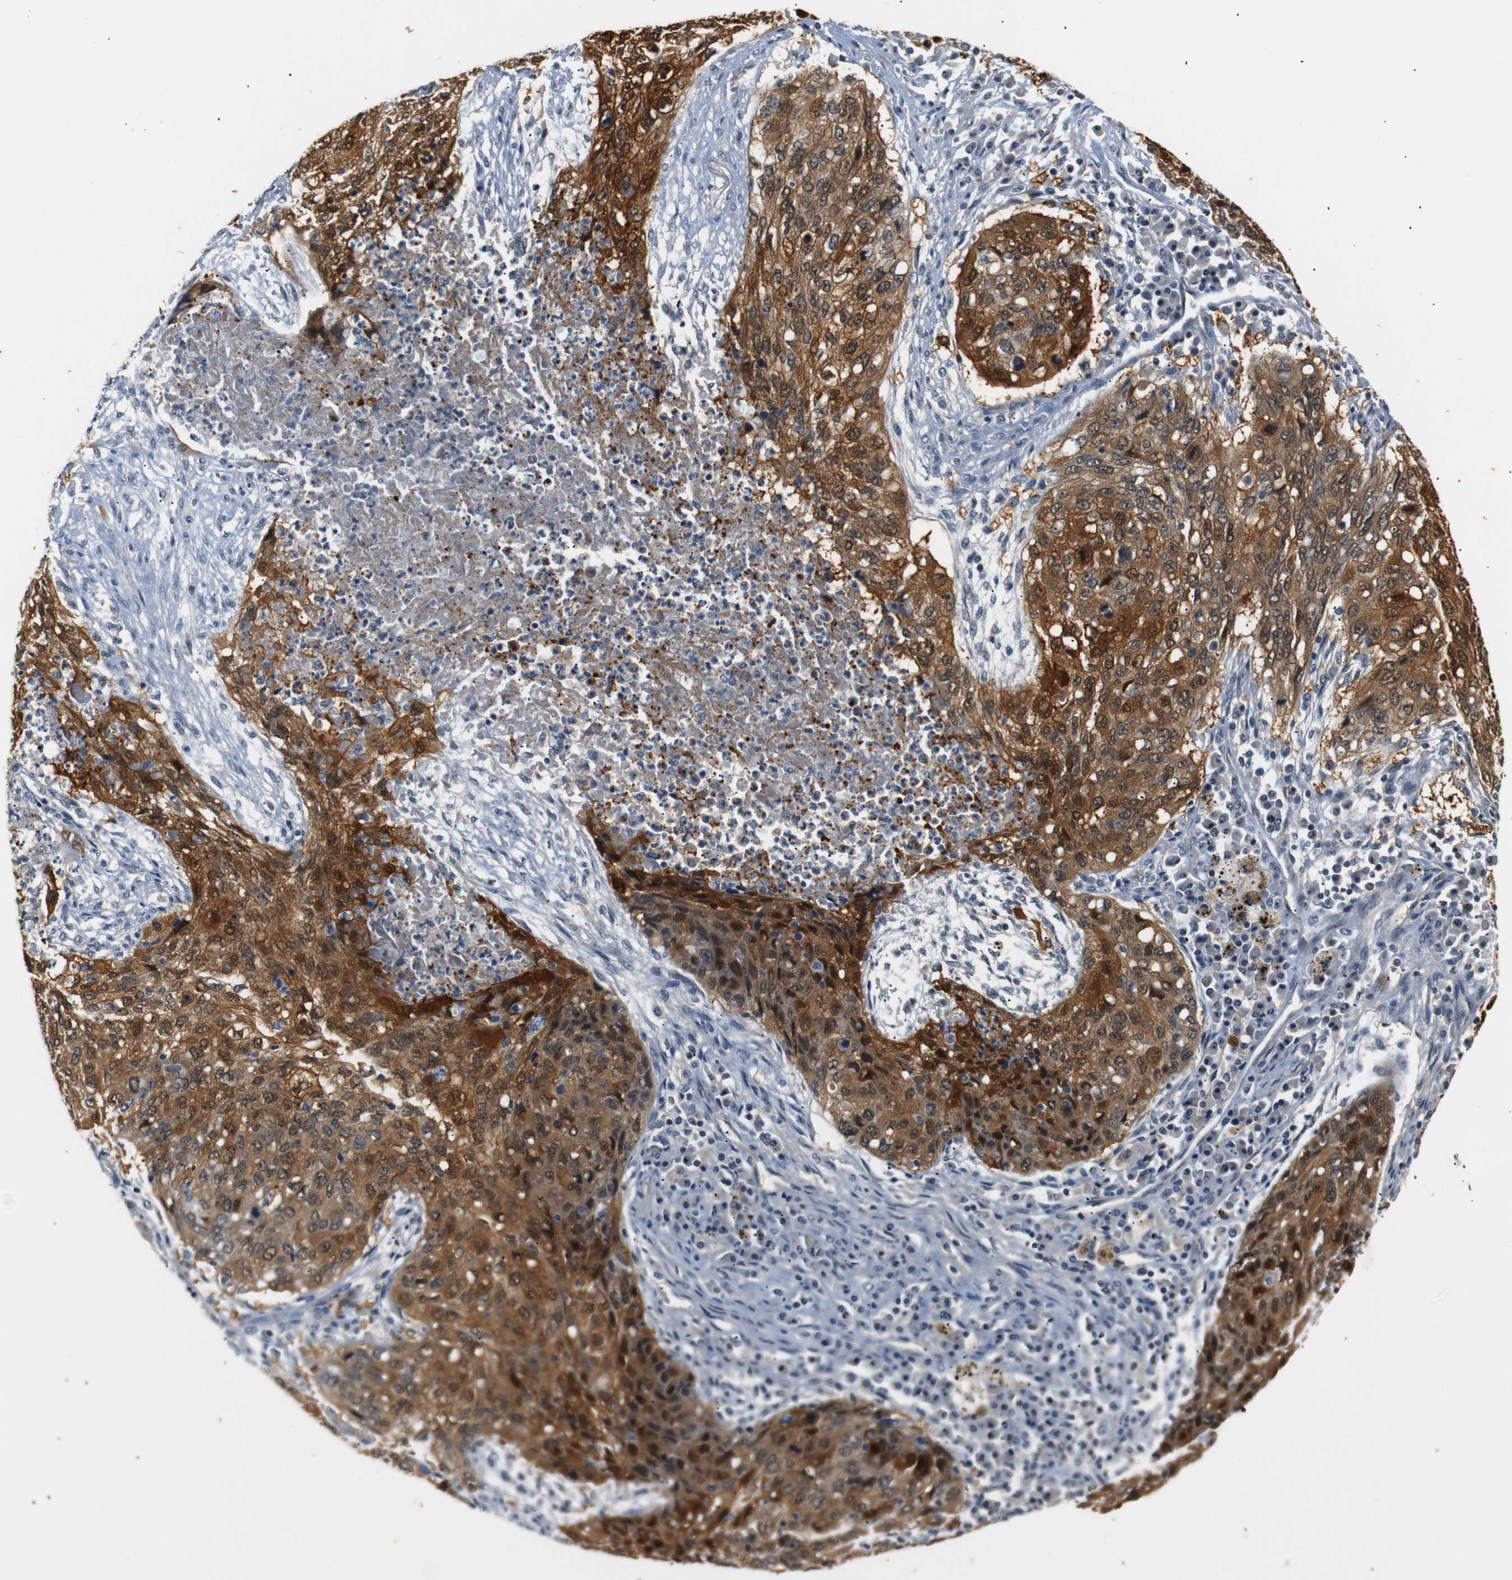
{"staining": {"intensity": "strong", "quantity": ">75%", "location": "cytoplasmic/membranous,nuclear"}, "tissue": "lung cancer", "cell_type": "Tumor cells", "image_type": "cancer", "snomed": [{"axis": "morphology", "description": "Squamous cell carcinoma, NOS"}, {"axis": "topography", "description": "Lung"}], "caption": "Immunohistochemistry (IHC) (DAB (3,3'-diaminobenzidine)) staining of squamous cell carcinoma (lung) reveals strong cytoplasmic/membranous and nuclear protein positivity in about >75% of tumor cells. The staining was performed using DAB (3,3'-diaminobenzidine), with brown indicating positive protein expression. Nuclei are stained blue with hematoxylin.", "gene": "SFN", "patient": {"sex": "female", "age": 63}}